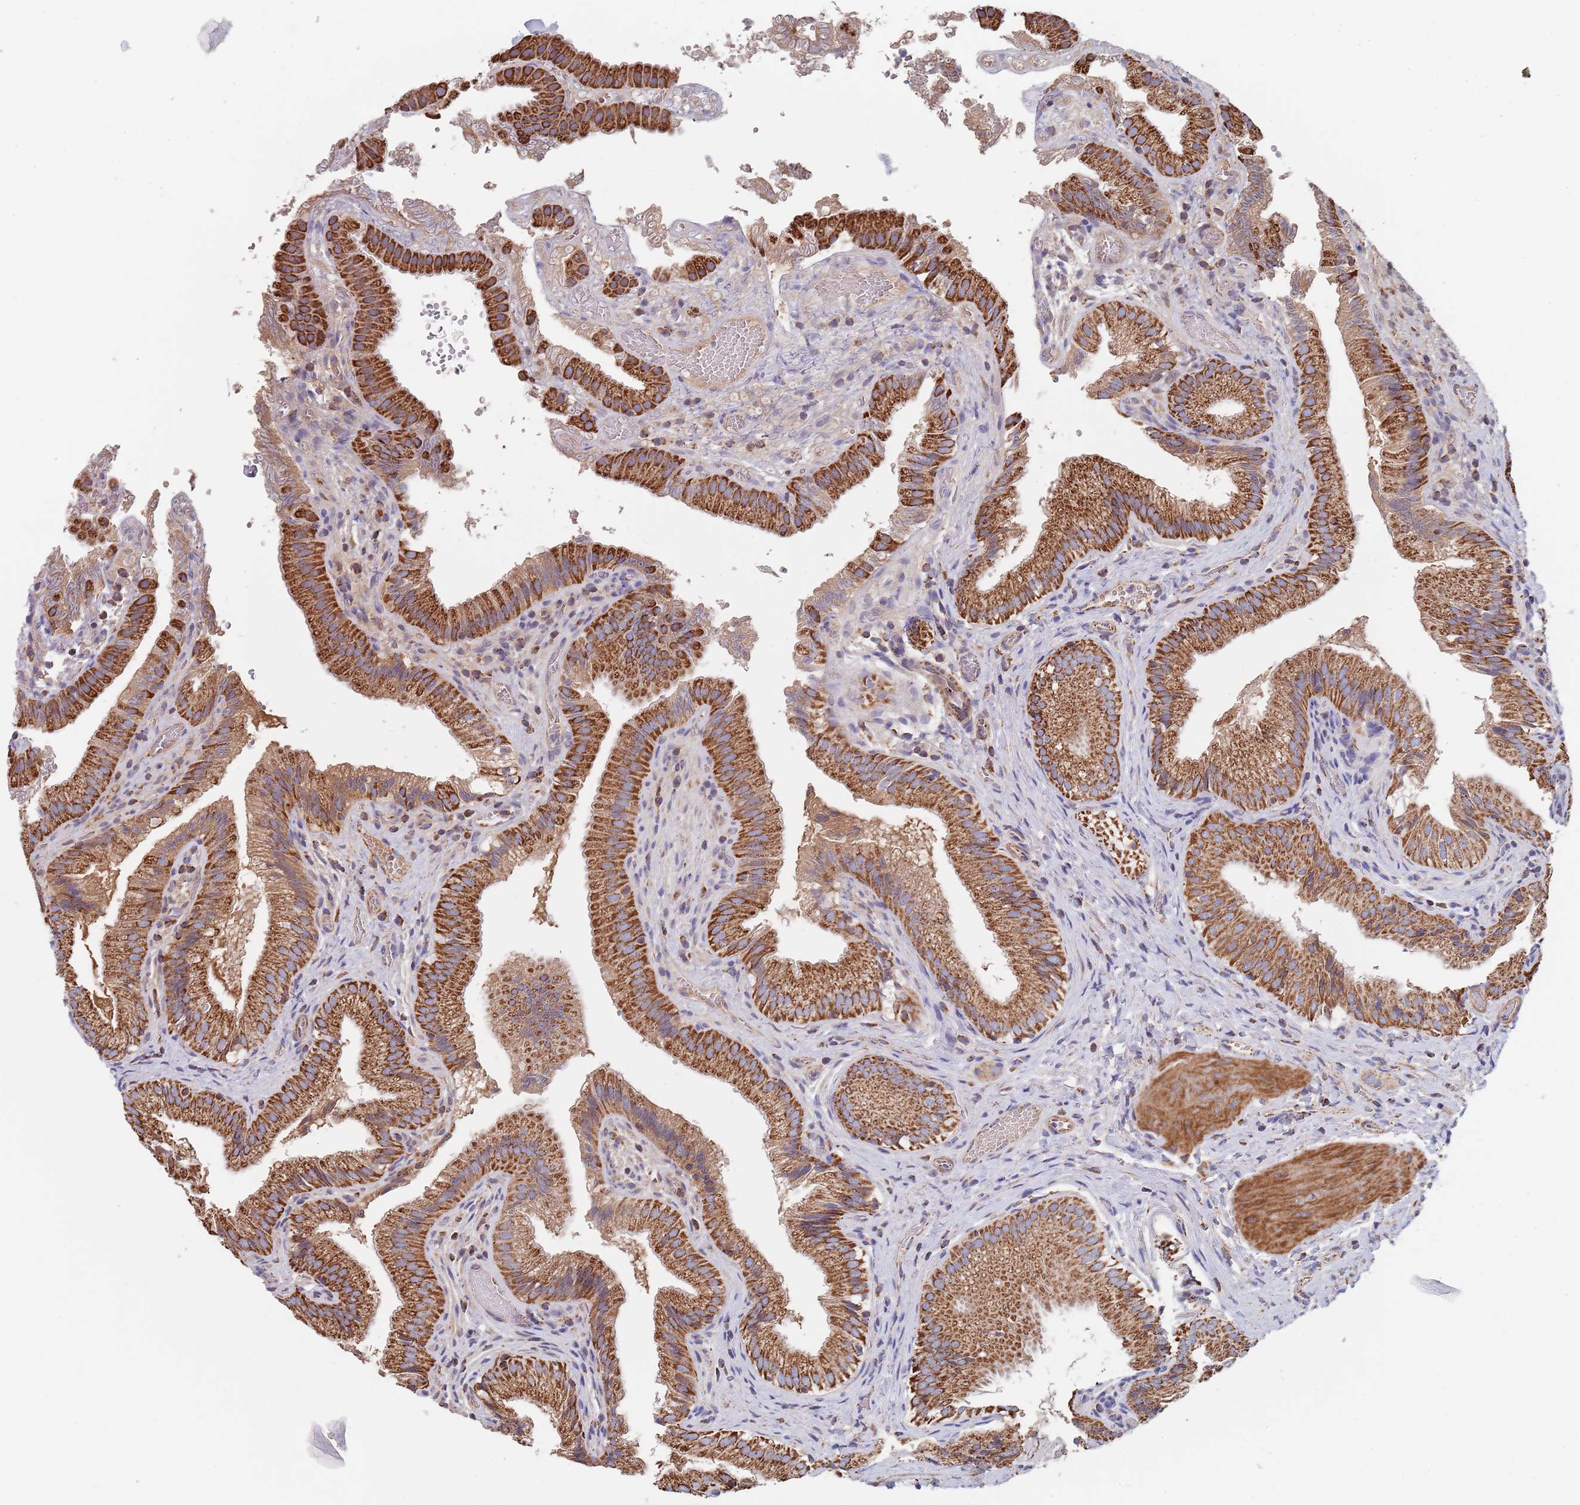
{"staining": {"intensity": "strong", "quantity": ">75%", "location": "cytoplasmic/membranous"}, "tissue": "gallbladder", "cell_type": "Glandular cells", "image_type": "normal", "snomed": [{"axis": "morphology", "description": "Normal tissue, NOS"}, {"axis": "topography", "description": "Gallbladder"}], "caption": "IHC histopathology image of normal gallbladder: gallbladder stained using immunohistochemistry displays high levels of strong protein expression localized specifically in the cytoplasmic/membranous of glandular cells, appearing as a cytoplasmic/membranous brown color.", "gene": "PGP", "patient": {"sex": "female", "age": 30}}